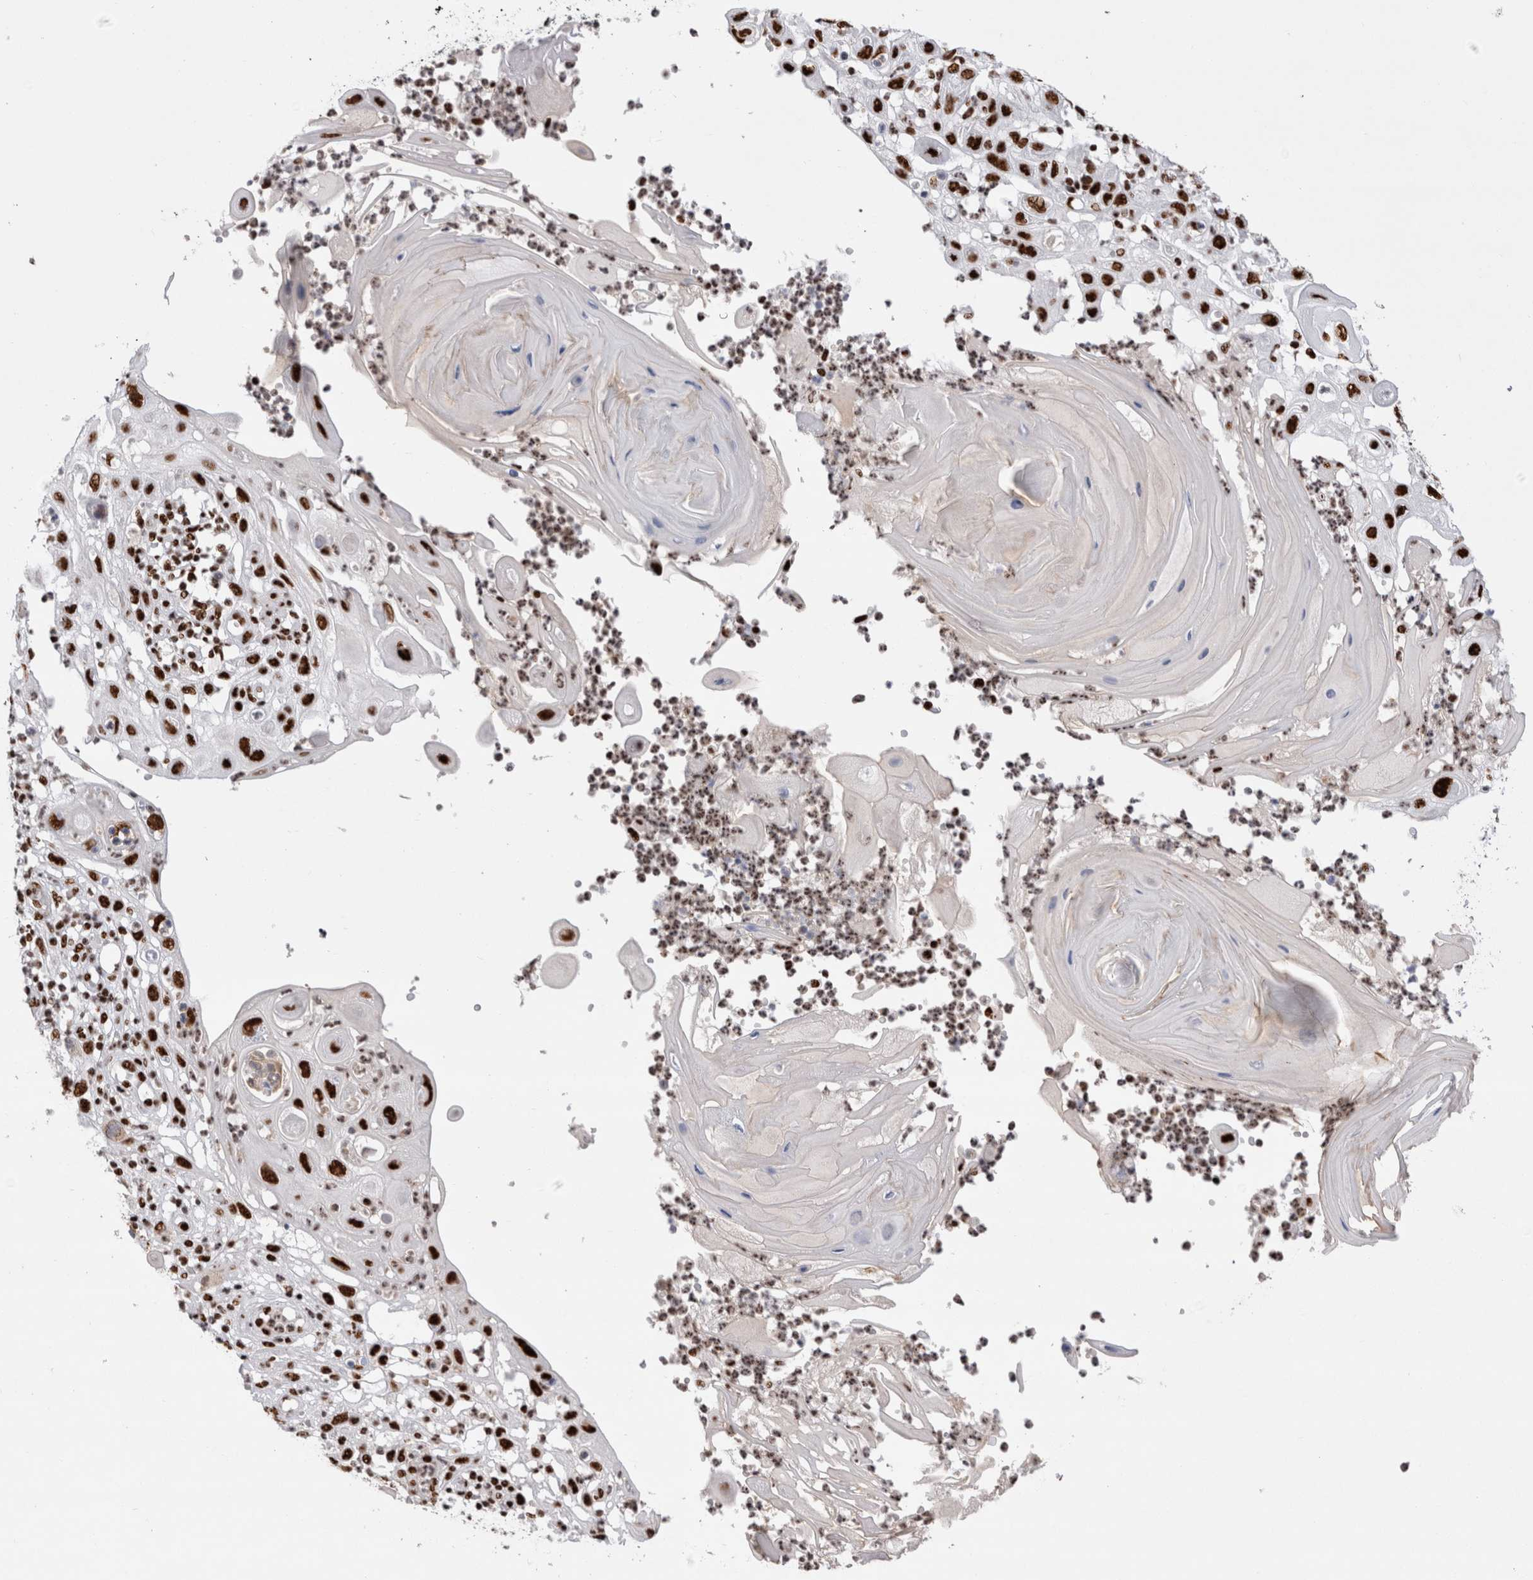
{"staining": {"intensity": "strong", "quantity": ">75%", "location": "nuclear"}, "tissue": "skin cancer", "cell_type": "Tumor cells", "image_type": "cancer", "snomed": [{"axis": "morphology", "description": "Normal tissue, NOS"}, {"axis": "morphology", "description": "Squamous cell carcinoma, NOS"}, {"axis": "topography", "description": "Skin"}], "caption": "Protein staining of skin squamous cell carcinoma tissue shows strong nuclear expression in approximately >75% of tumor cells.", "gene": "RBM6", "patient": {"sex": "female", "age": 96}}